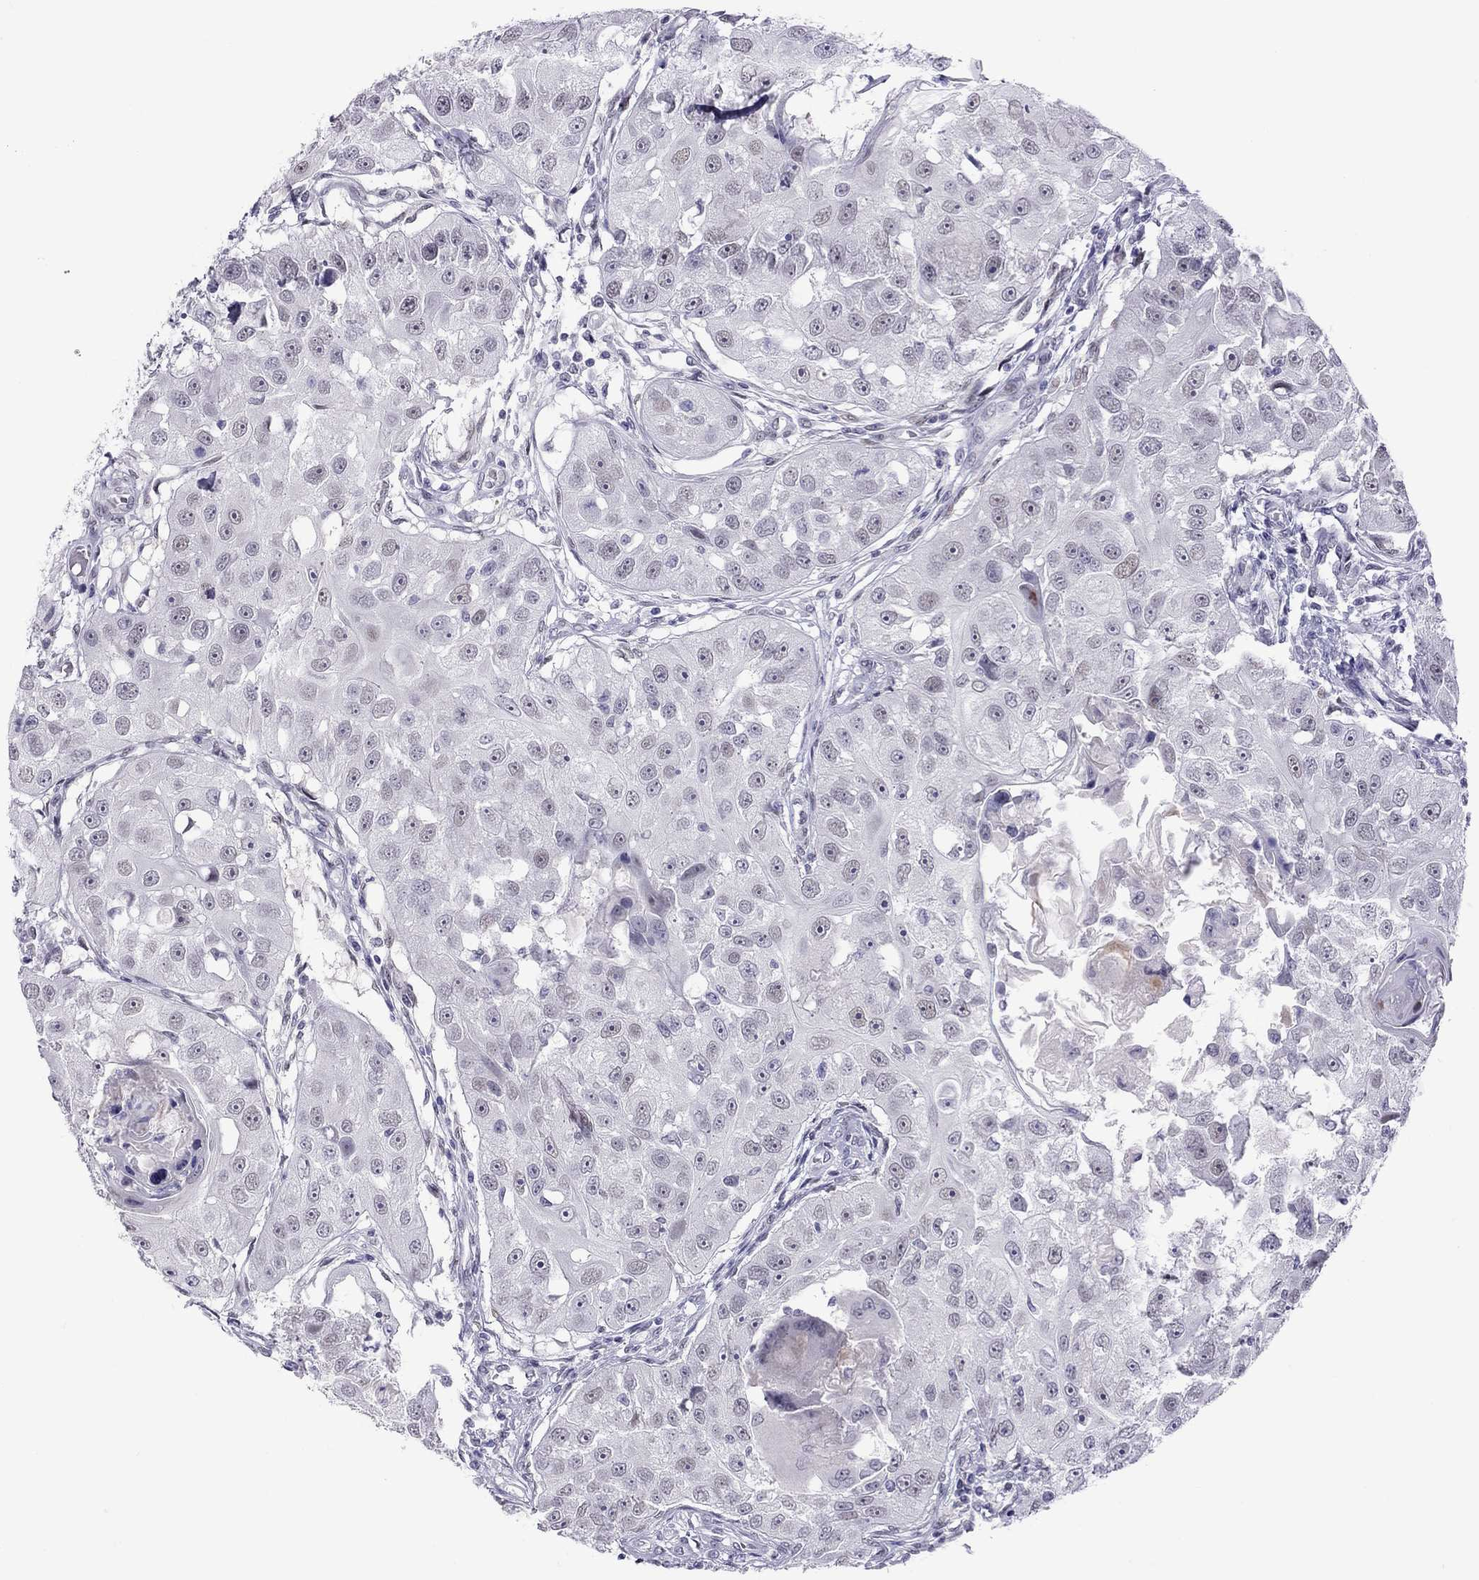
{"staining": {"intensity": "negative", "quantity": "none", "location": "none"}, "tissue": "head and neck cancer", "cell_type": "Tumor cells", "image_type": "cancer", "snomed": [{"axis": "morphology", "description": "Squamous cell carcinoma, NOS"}, {"axis": "topography", "description": "Head-Neck"}], "caption": "The photomicrograph demonstrates no significant expression in tumor cells of squamous cell carcinoma (head and neck).", "gene": "CHRNB3", "patient": {"sex": "male", "age": 51}}